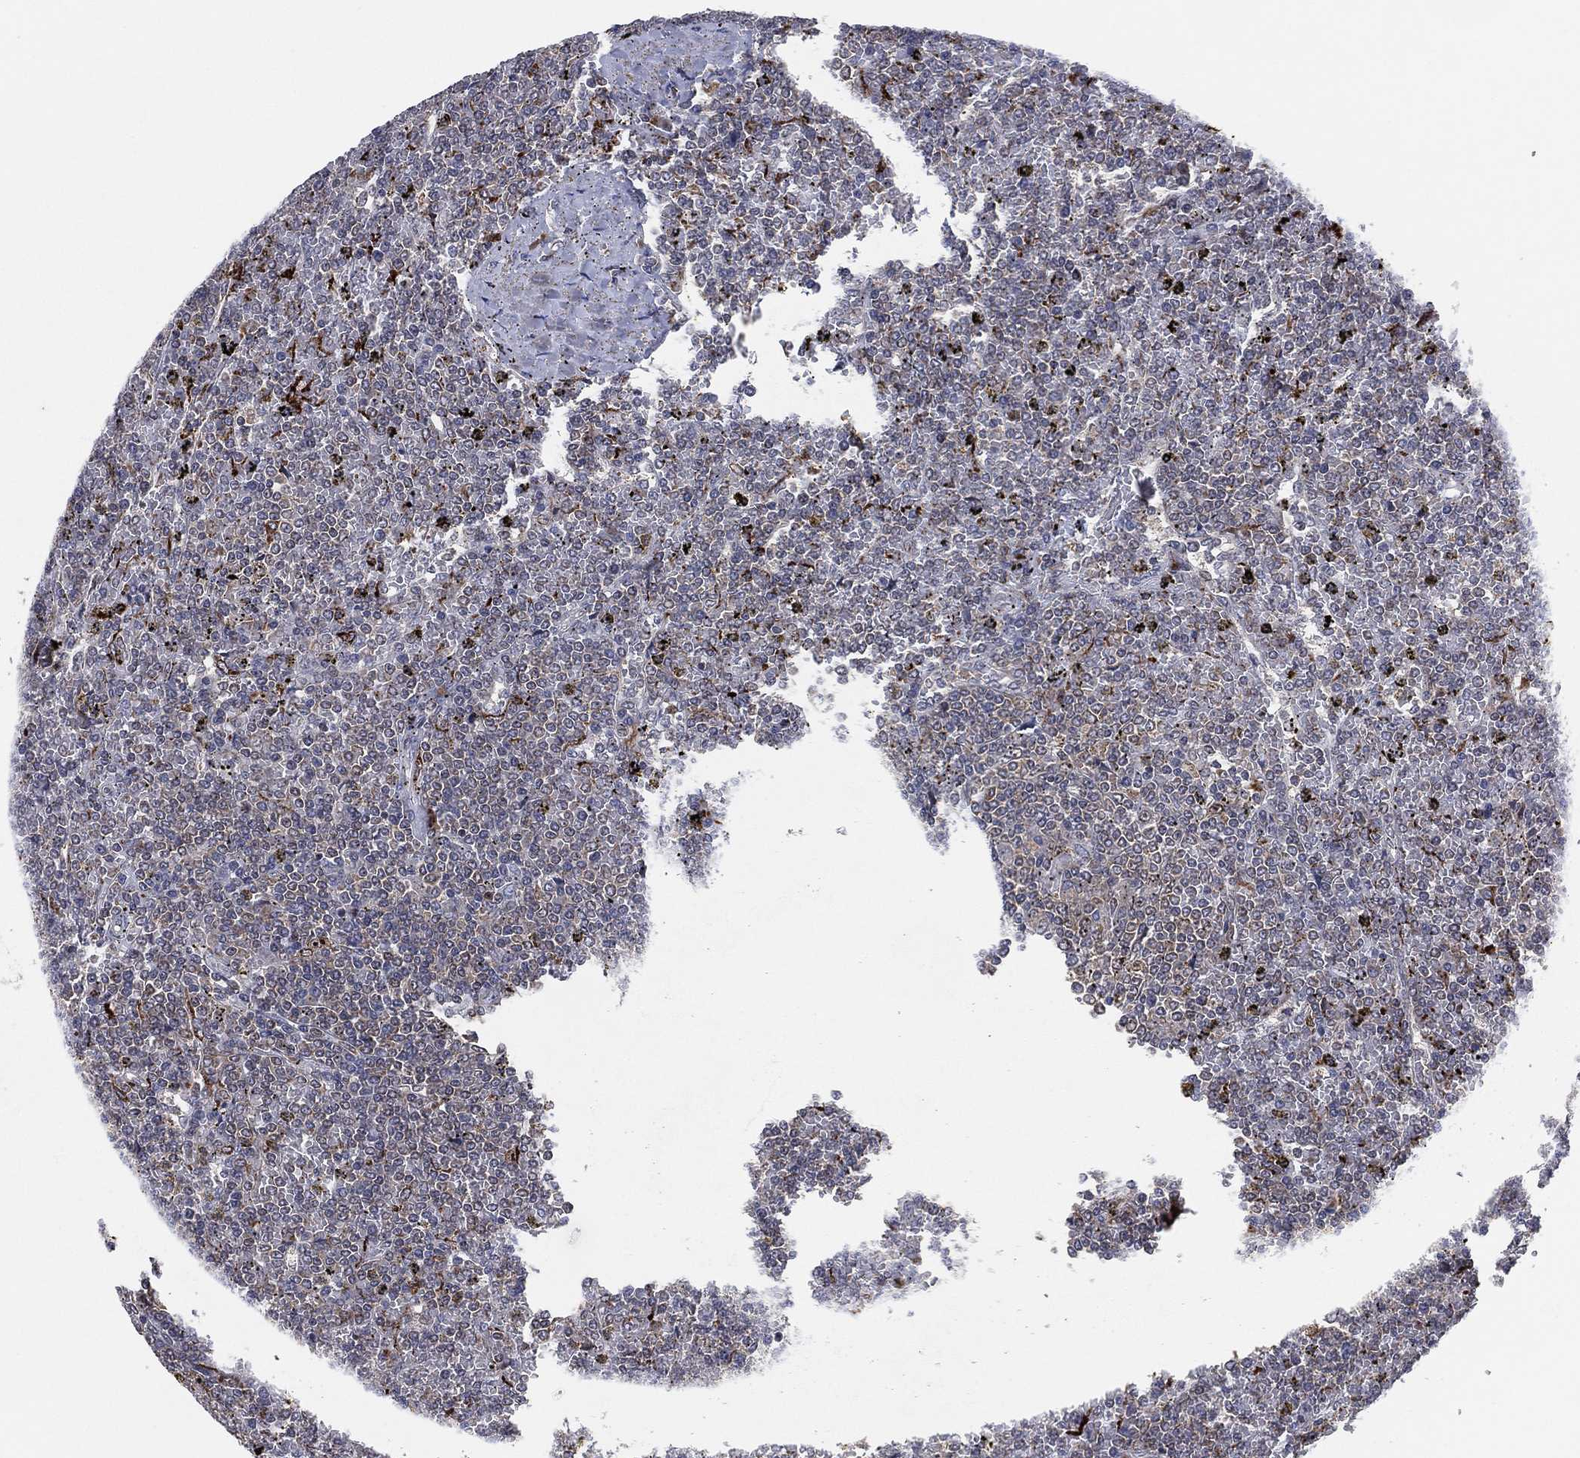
{"staining": {"intensity": "negative", "quantity": "none", "location": "none"}, "tissue": "lymphoma", "cell_type": "Tumor cells", "image_type": "cancer", "snomed": [{"axis": "morphology", "description": "Malignant lymphoma, non-Hodgkin's type, Low grade"}, {"axis": "topography", "description": "Spleen"}], "caption": "Low-grade malignant lymphoma, non-Hodgkin's type was stained to show a protein in brown. There is no significant expression in tumor cells.", "gene": "FAM104A", "patient": {"sex": "female", "age": 19}}